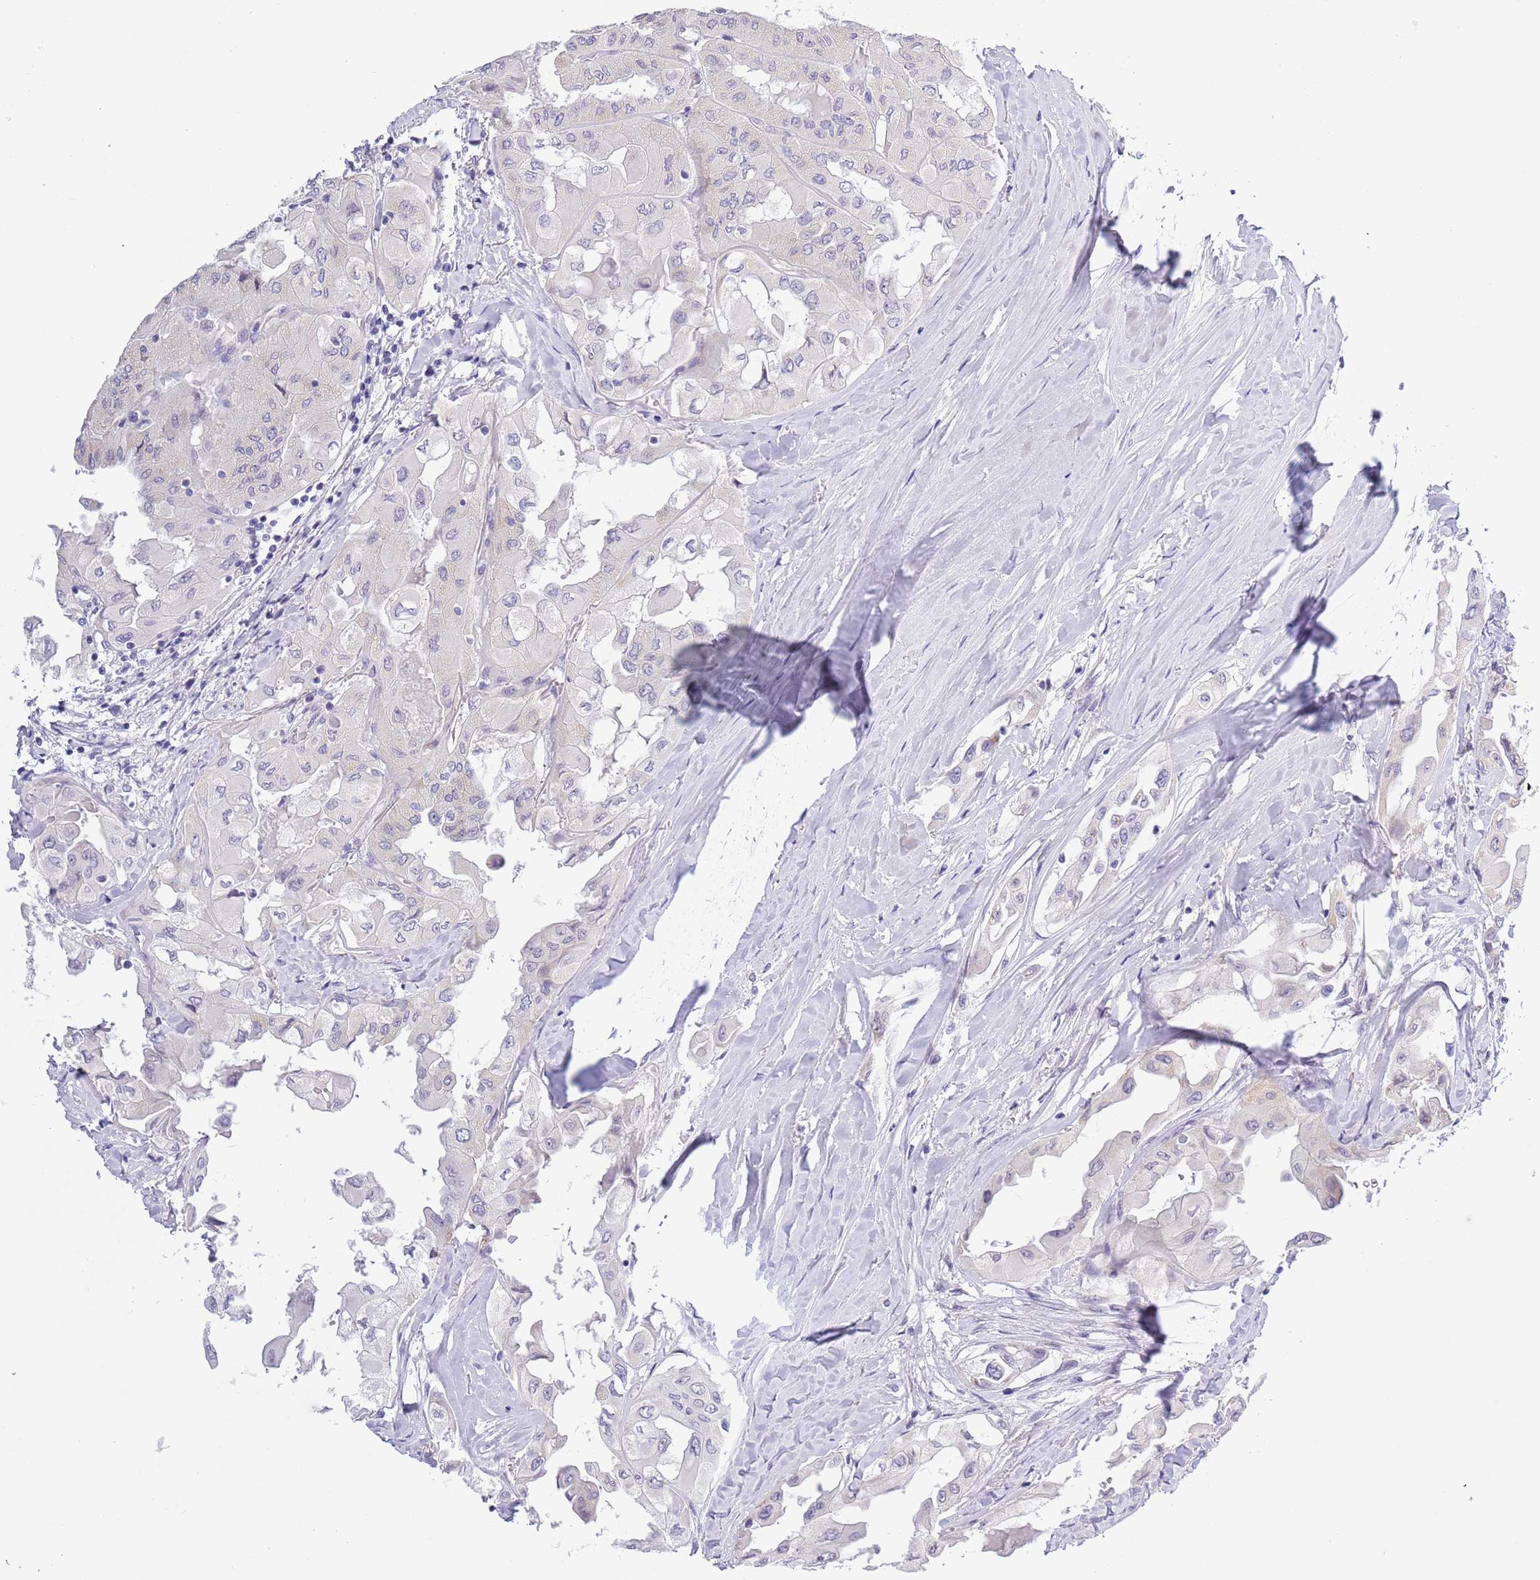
{"staining": {"intensity": "negative", "quantity": "none", "location": "none"}, "tissue": "thyroid cancer", "cell_type": "Tumor cells", "image_type": "cancer", "snomed": [{"axis": "morphology", "description": "Normal tissue, NOS"}, {"axis": "morphology", "description": "Papillary adenocarcinoma, NOS"}, {"axis": "topography", "description": "Thyroid gland"}], "caption": "High power microscopy micrograph of an IHC micrograph of thyroid cancer (papillary adenocarcinoma), revealing no significant expression in tumor cells. (DAB (3,3'-diaminobenzidine) immunohistochemistry (IHC), high magnification).", "gene": "NET1", "patient": {"sex": "female", "age": 59}}